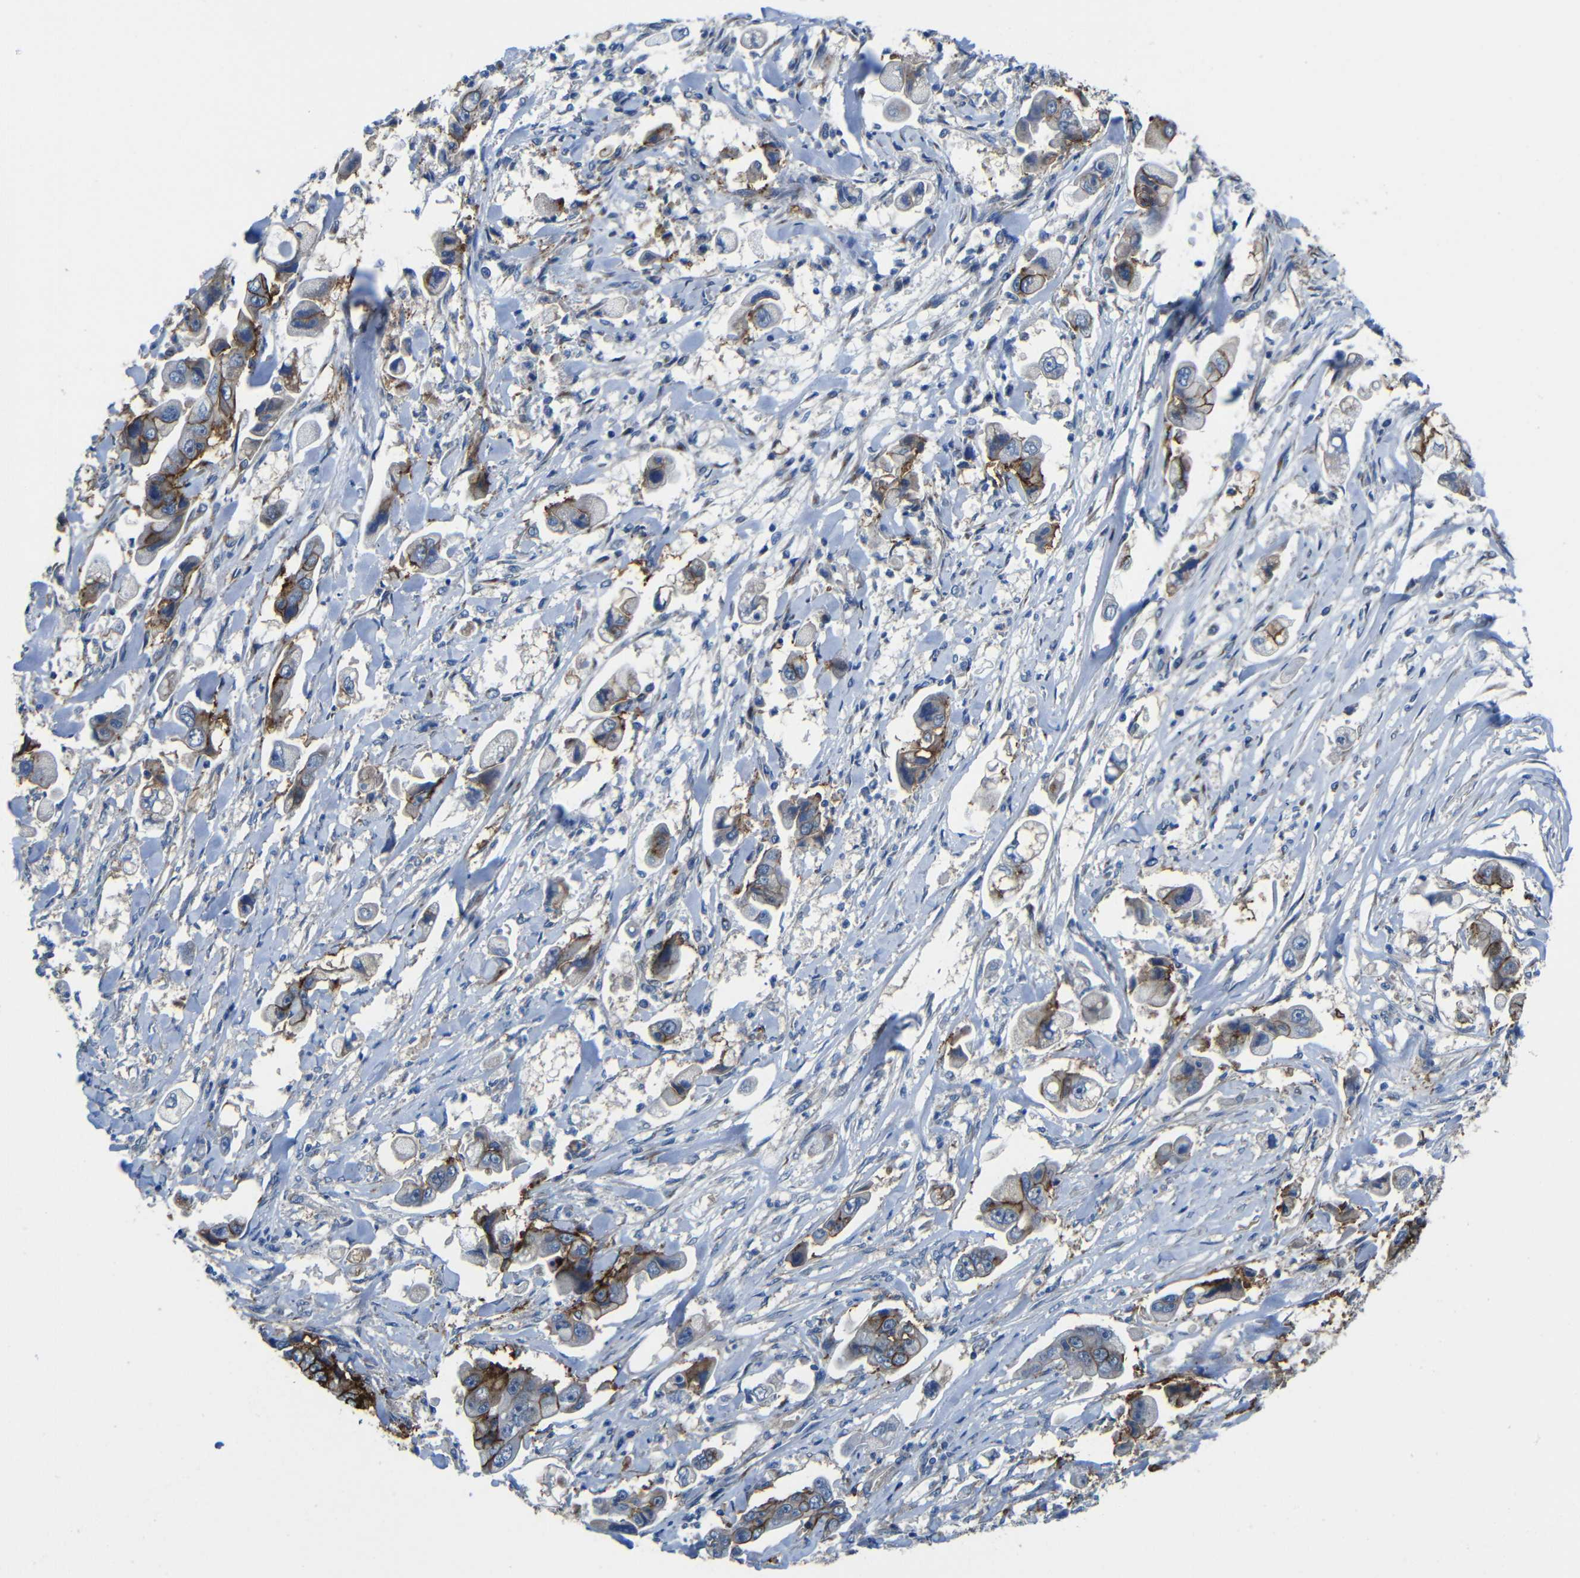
{"staining": {"intensity": "strong", "quantity": "25%-75%", "location": "cytoplasmic/membranous"}, "tissue": "stomach cancer", "cell_type": "Tumor cells", "image_type": "cancer", "snomed": [{"axis": "morphology", "description": "Adenocarcinoma, NOS"}, {"axis": "topography", "description": "Stomach"}], "caption": "Immunohistochemical staining of human stomach cancer (adenocarcinoma) reveals high levels of strong cytoplasmic/membranous positivity in about 25%-75% of tumor cells. The staining was performed using DAB (3,3'-diaminobenzidine), with brown indicating positive protein expression. Nuclei are stained blue with hematoxylin.", "gene": "ZNF90", "patient": {"sex": "male", "age": 62}}